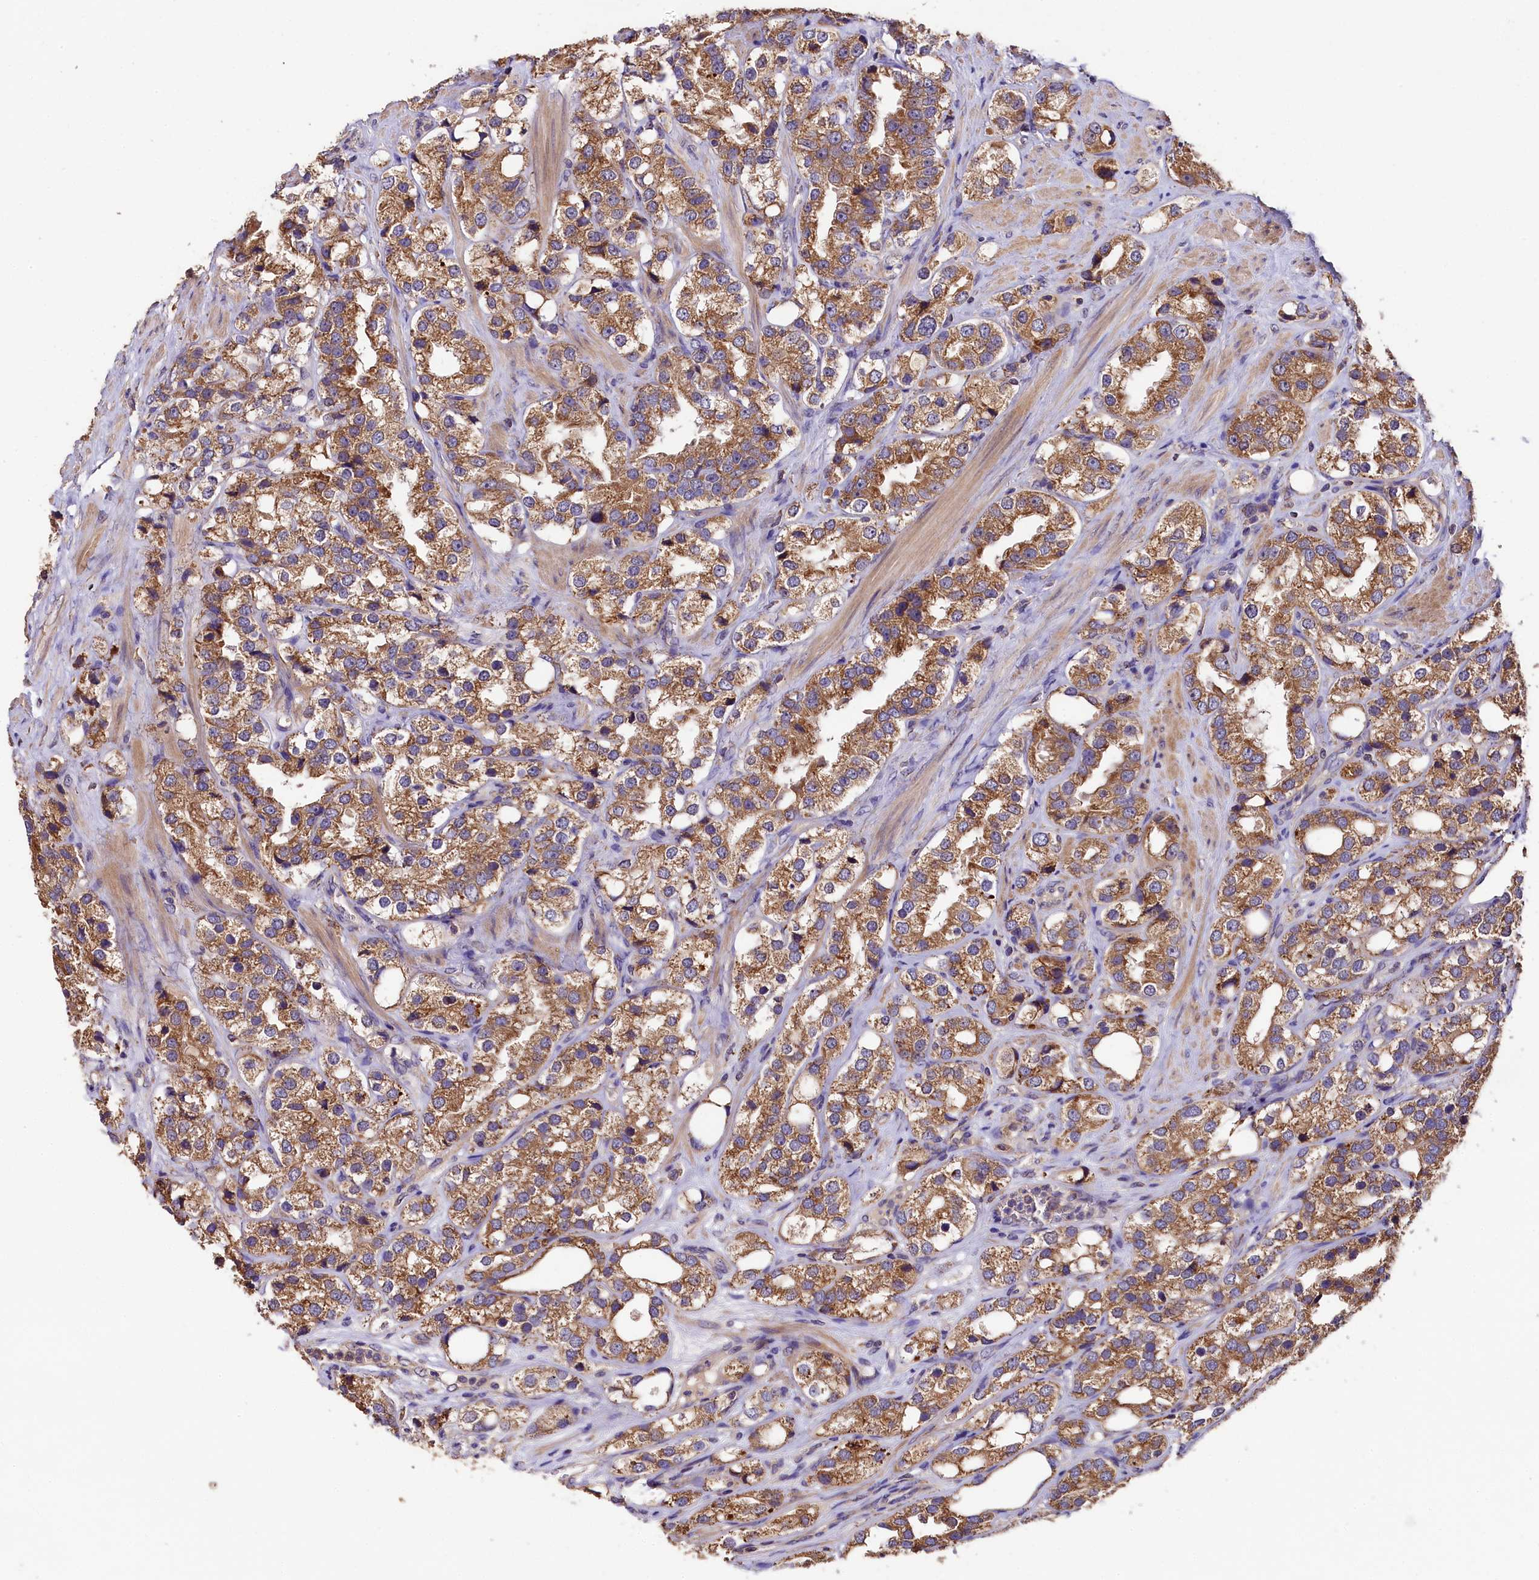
{"staining": {"intensity": "moderate", "quantity": ">75%", "location": "cytoplasmic/membranous"}, "tissue": "prostate cancer", "cell_type": "Tumor cells", "image_type": "cancer", "snomed": [{"axis": "morphology", "description": "Adenocarcinoma, NOS"}, {"axis": "topography", "description": "Prostate"}], "caption": "The image displays staining of prostate cancer, revealing moderate cytoplasmic/membranous protein staining (brown color) within tumor cells.", "gene": "ENKD1", "patient": {"sex": "male", "age": 79}}